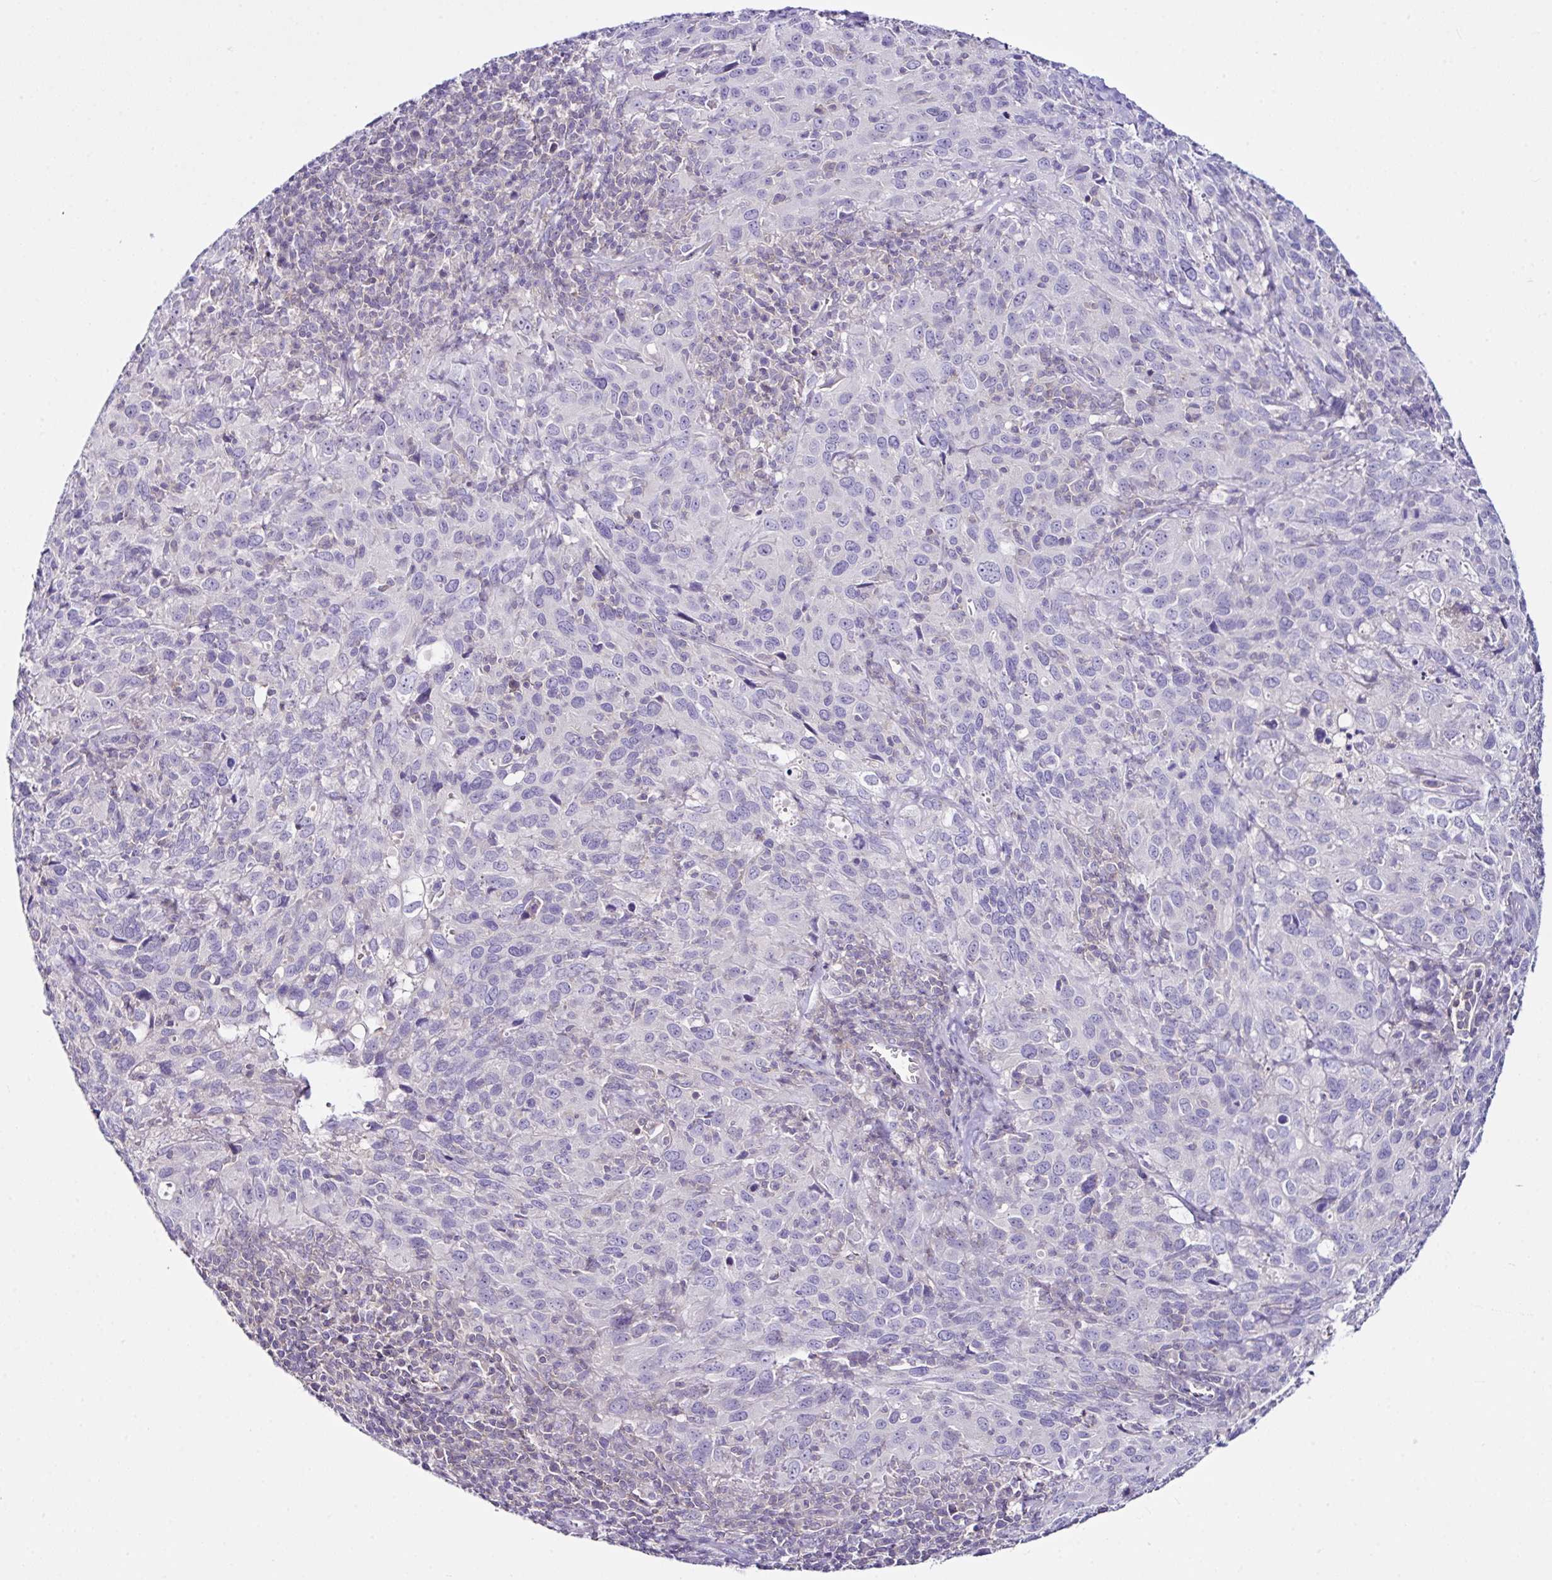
{"staining": {"intensity": "negative", "quantity": "none", "location": "none"}, "tissue": "cervical cancer", "cell_type": "Tumor cells", "image_type": "cancer", "snomed": [{"axis": "morphology", "description": "Squamous cell carcinoma, NOS"}, {"axis": "topography", "description": "Cervix"}], "caption": "Cervical cancer was stained to show a protein in brown. There is no significant positivity in tumor cells.", "gene": "D2HGDH", "patient": {"sex": "female", "age": 51}}